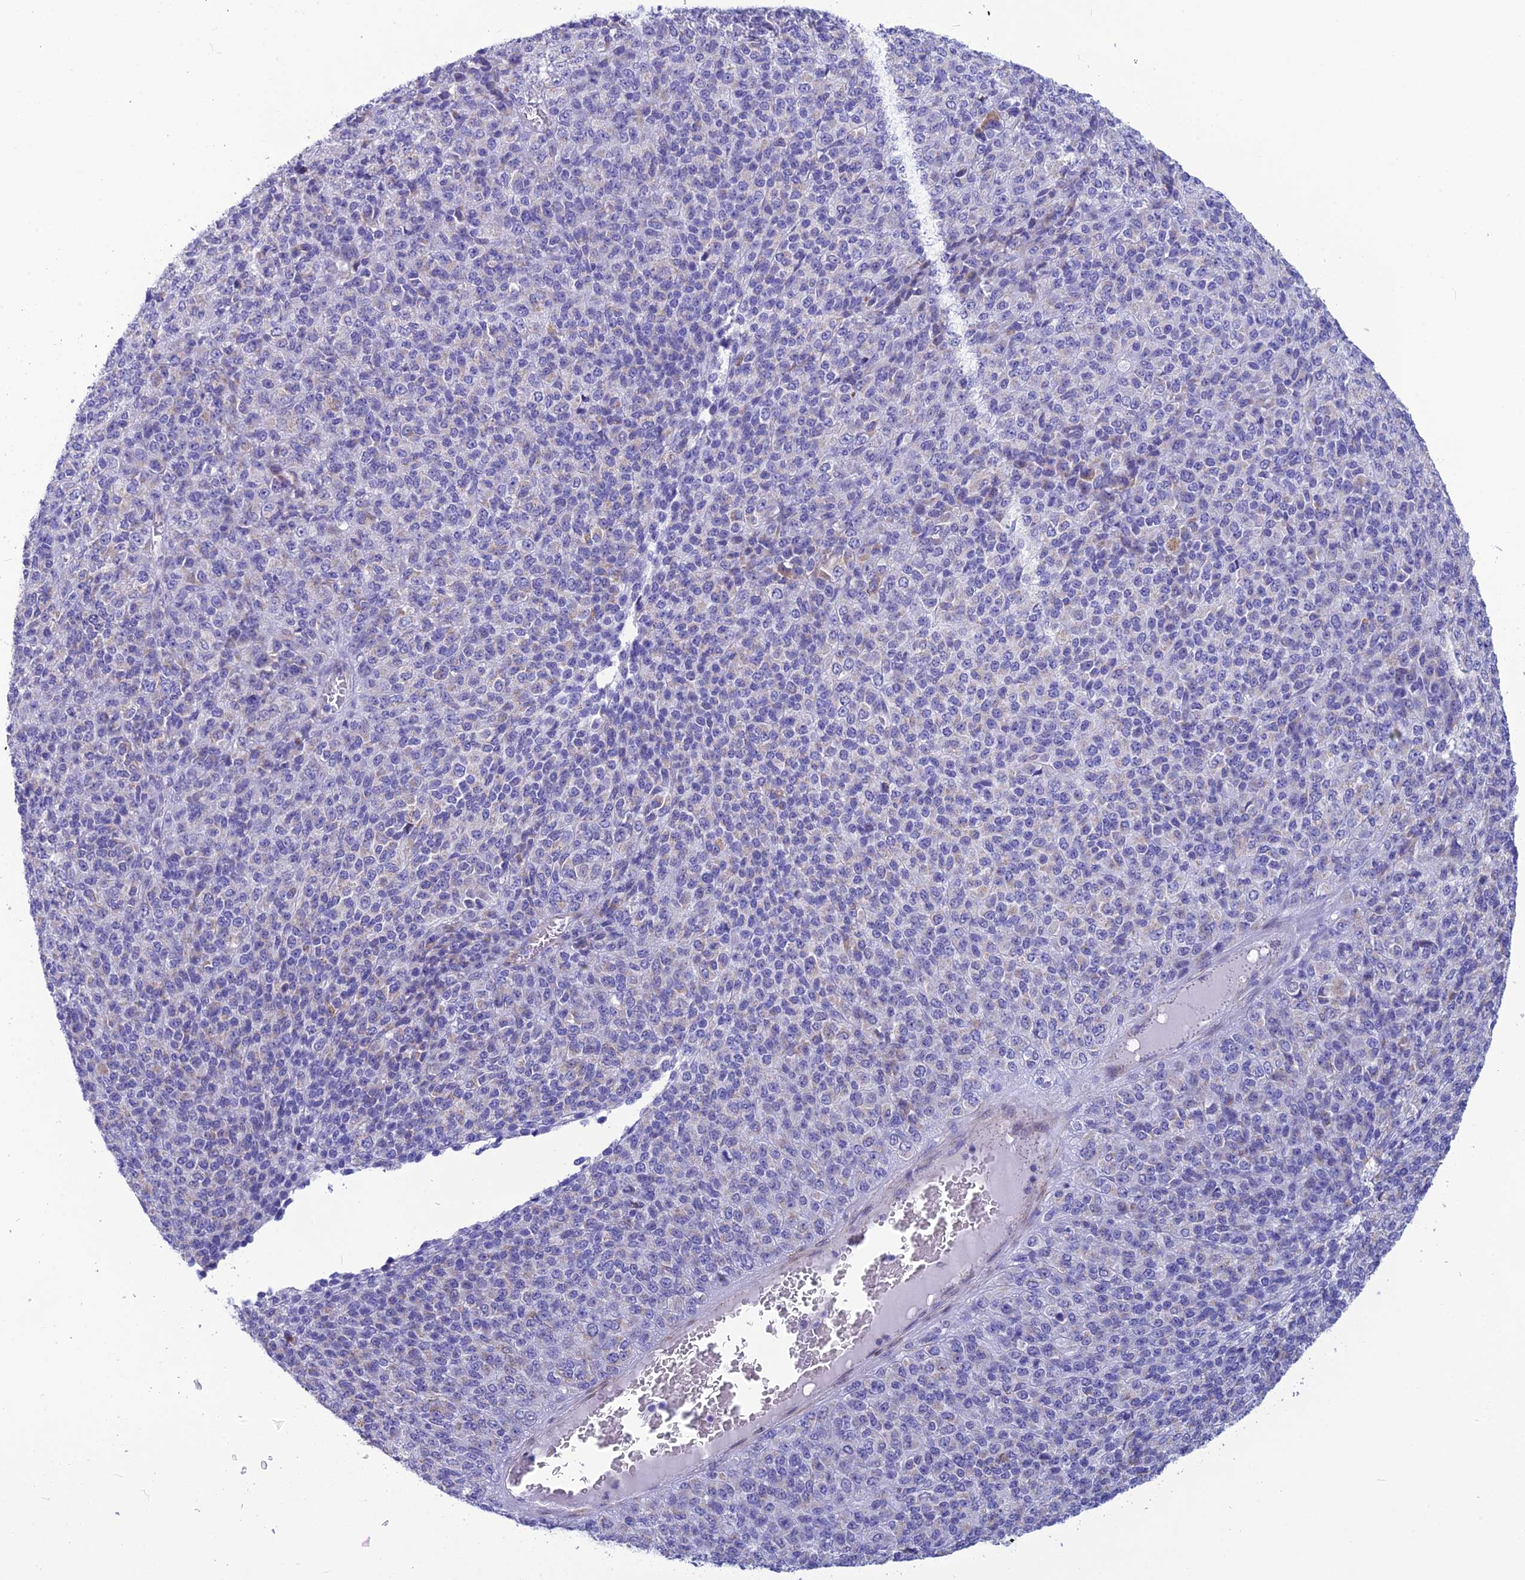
{"staining": {"intensity": "weak", "quantity": "<25%", "location": "cytoplasmic/membranous"}, "tissue": "melanoma", "cell_type": "Tumor cells", "image_type": "cancer", "snomed": [{"axis": "morphology", "description": "Malignant melanoma, Metastatic site"}, {"axis": "topography", "description": "Brain"}], "caption": "Immunohistochemistry of human malignant melanoma (metastatic site) demonstrates no positivity in tumor cells.", "gene": "POMGNT1", "patient": {"sex": "female", "age": 56}}